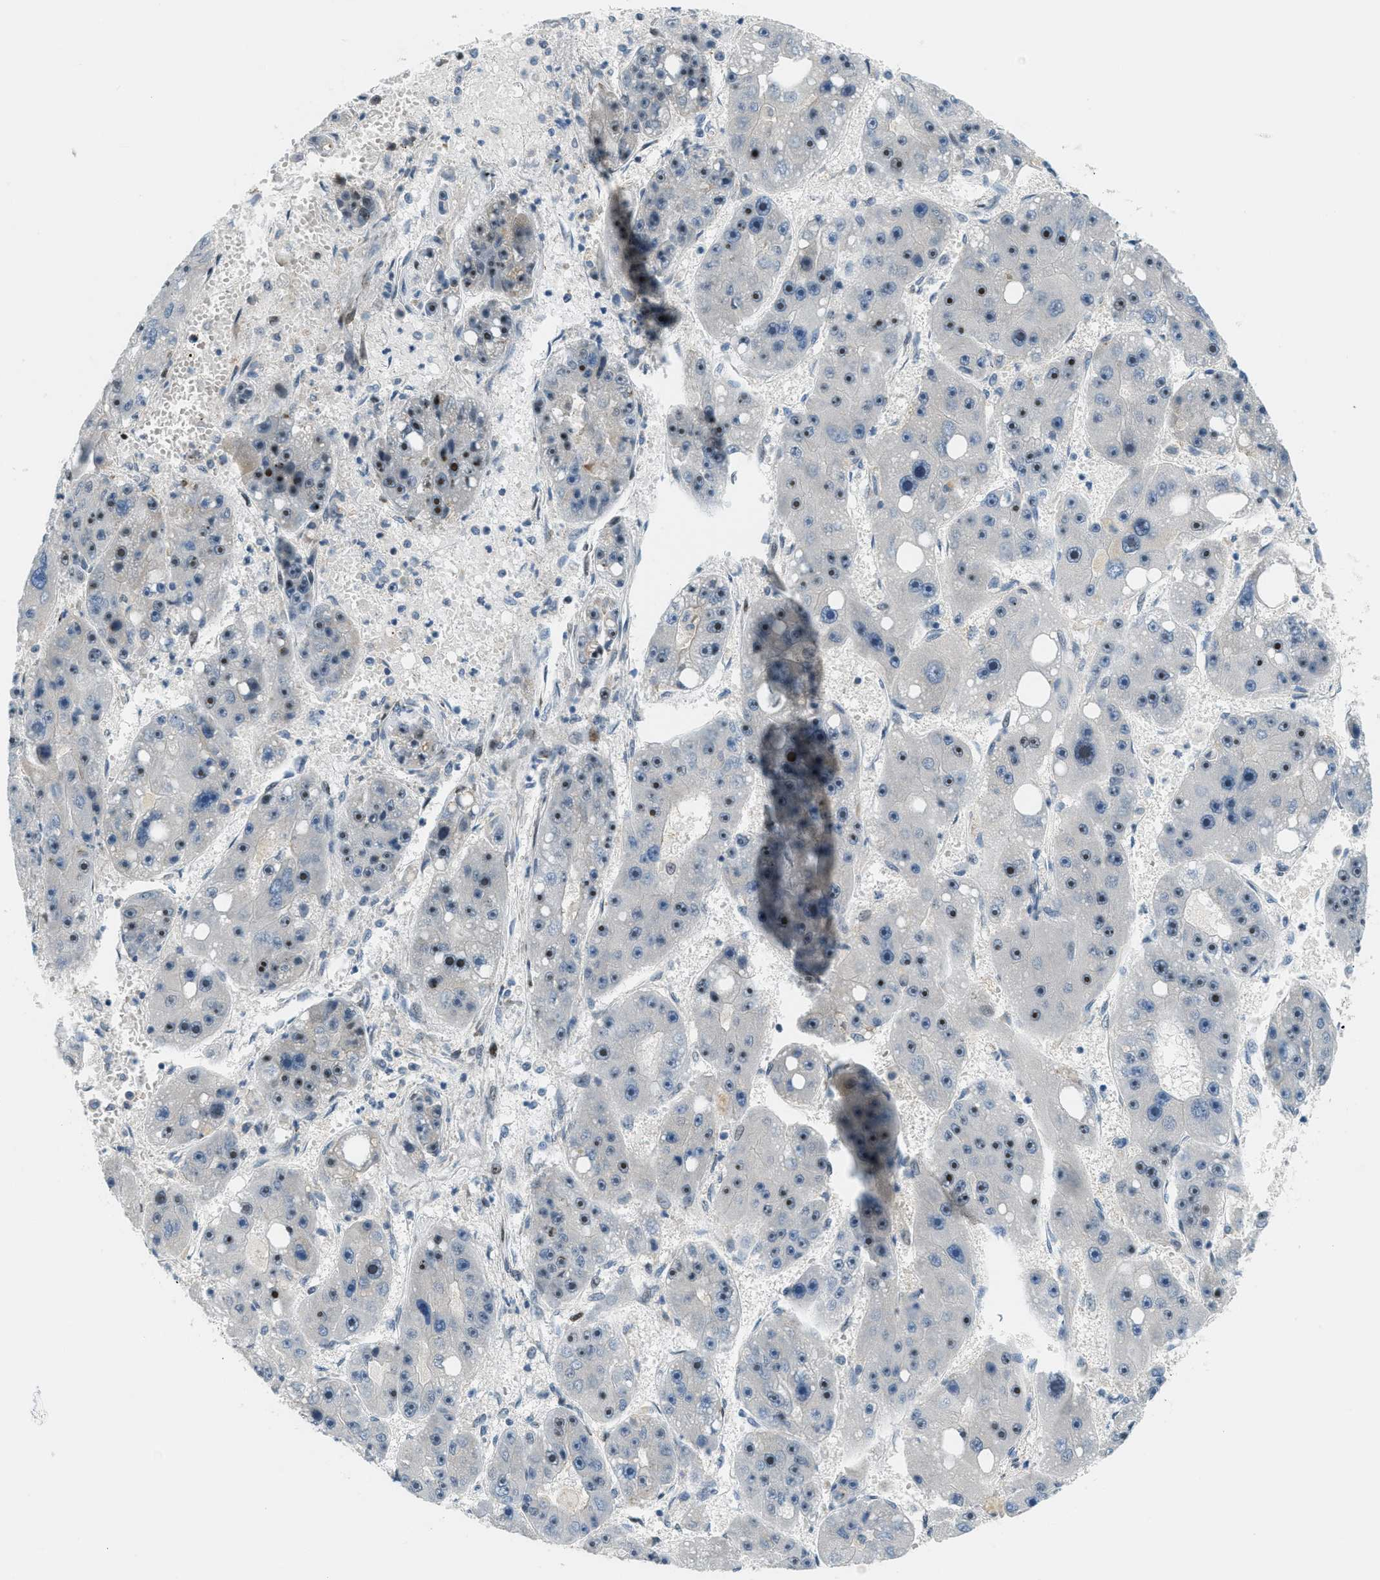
{"staining": {"intensity": "strong", "quantity": "<25%", "location": "nuclear"}, "tissue": "liver cancer", "cell_type": "Tumor cells", "image_type": "cancer", "snomed": [{"axis": "morphology", "description": "Carcinoma, Hepatocellular, NOS"}, {"axis": "topography", "description": "Liver"}], "caption": "Immunohistochemical staining of human liver cancer exhibits medium levels of strong nuclear staining in approximately <25% of tumor cells.", "gene": "ZDHHC23", "patient": {"sex": "female", "age": 61}}